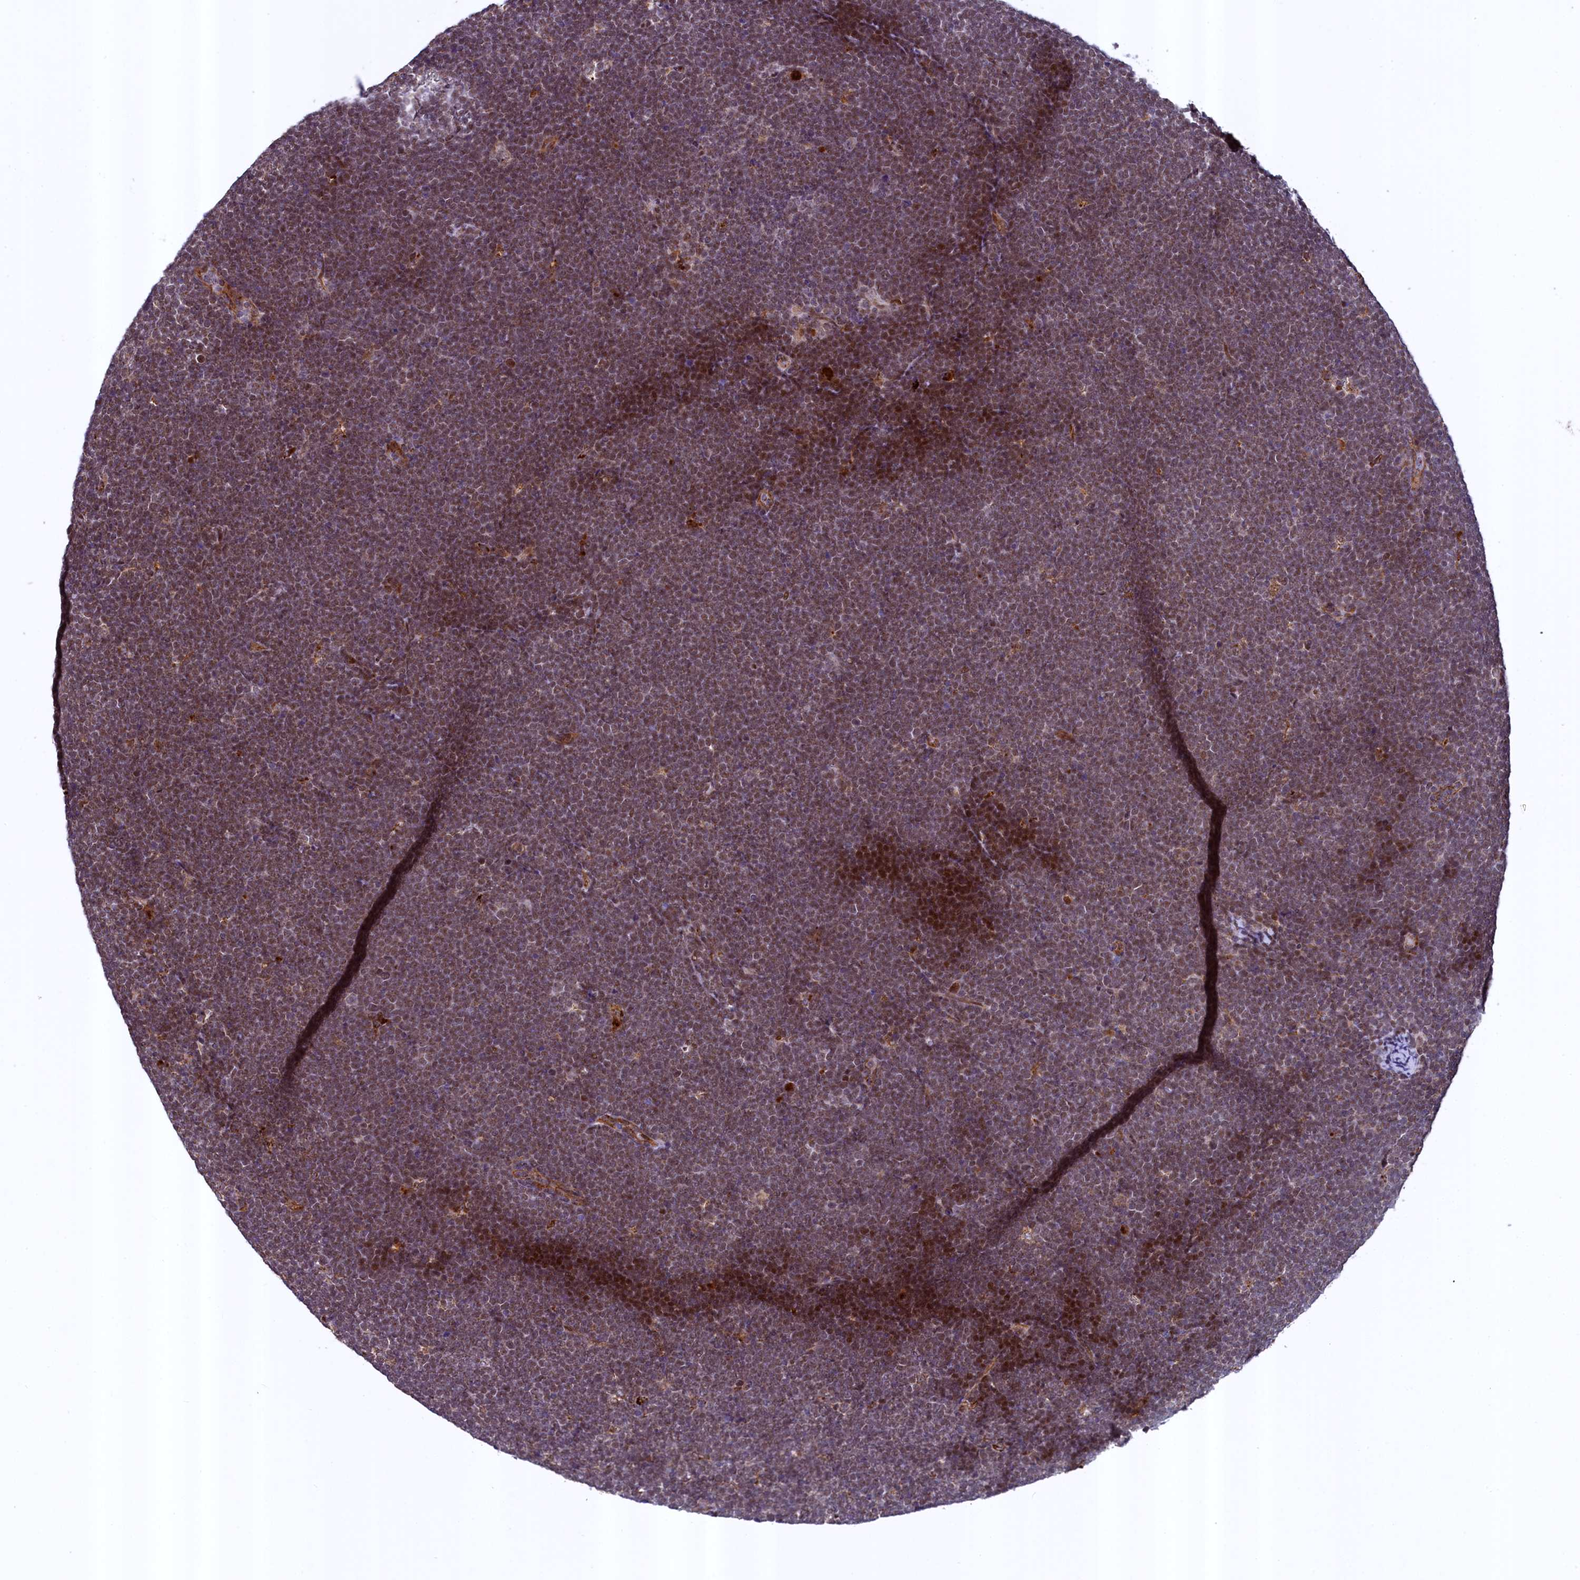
{"staining": {"intensity": "moderate", "quantity": ">75%", "location": "cytoplasmic/membranous,nuclear"}, "tissue": "lymphoma", "cell_type": "Tumor cells", "image_type": "cancer", "snomed": [{"axis": "morphology", "description": "Malignant lymphoma, non-Hodgkin's type, High grade"}, {"axis": "topography", "description": "Lymph node"}], "caption": "Human high-grade malignant lymphoma, non-Hodgkin's type stained with a protein marker reveals moderate staining in tumor cells.", "gene": "ZNF577", "patient": {"sex": "male", "age": 13}}